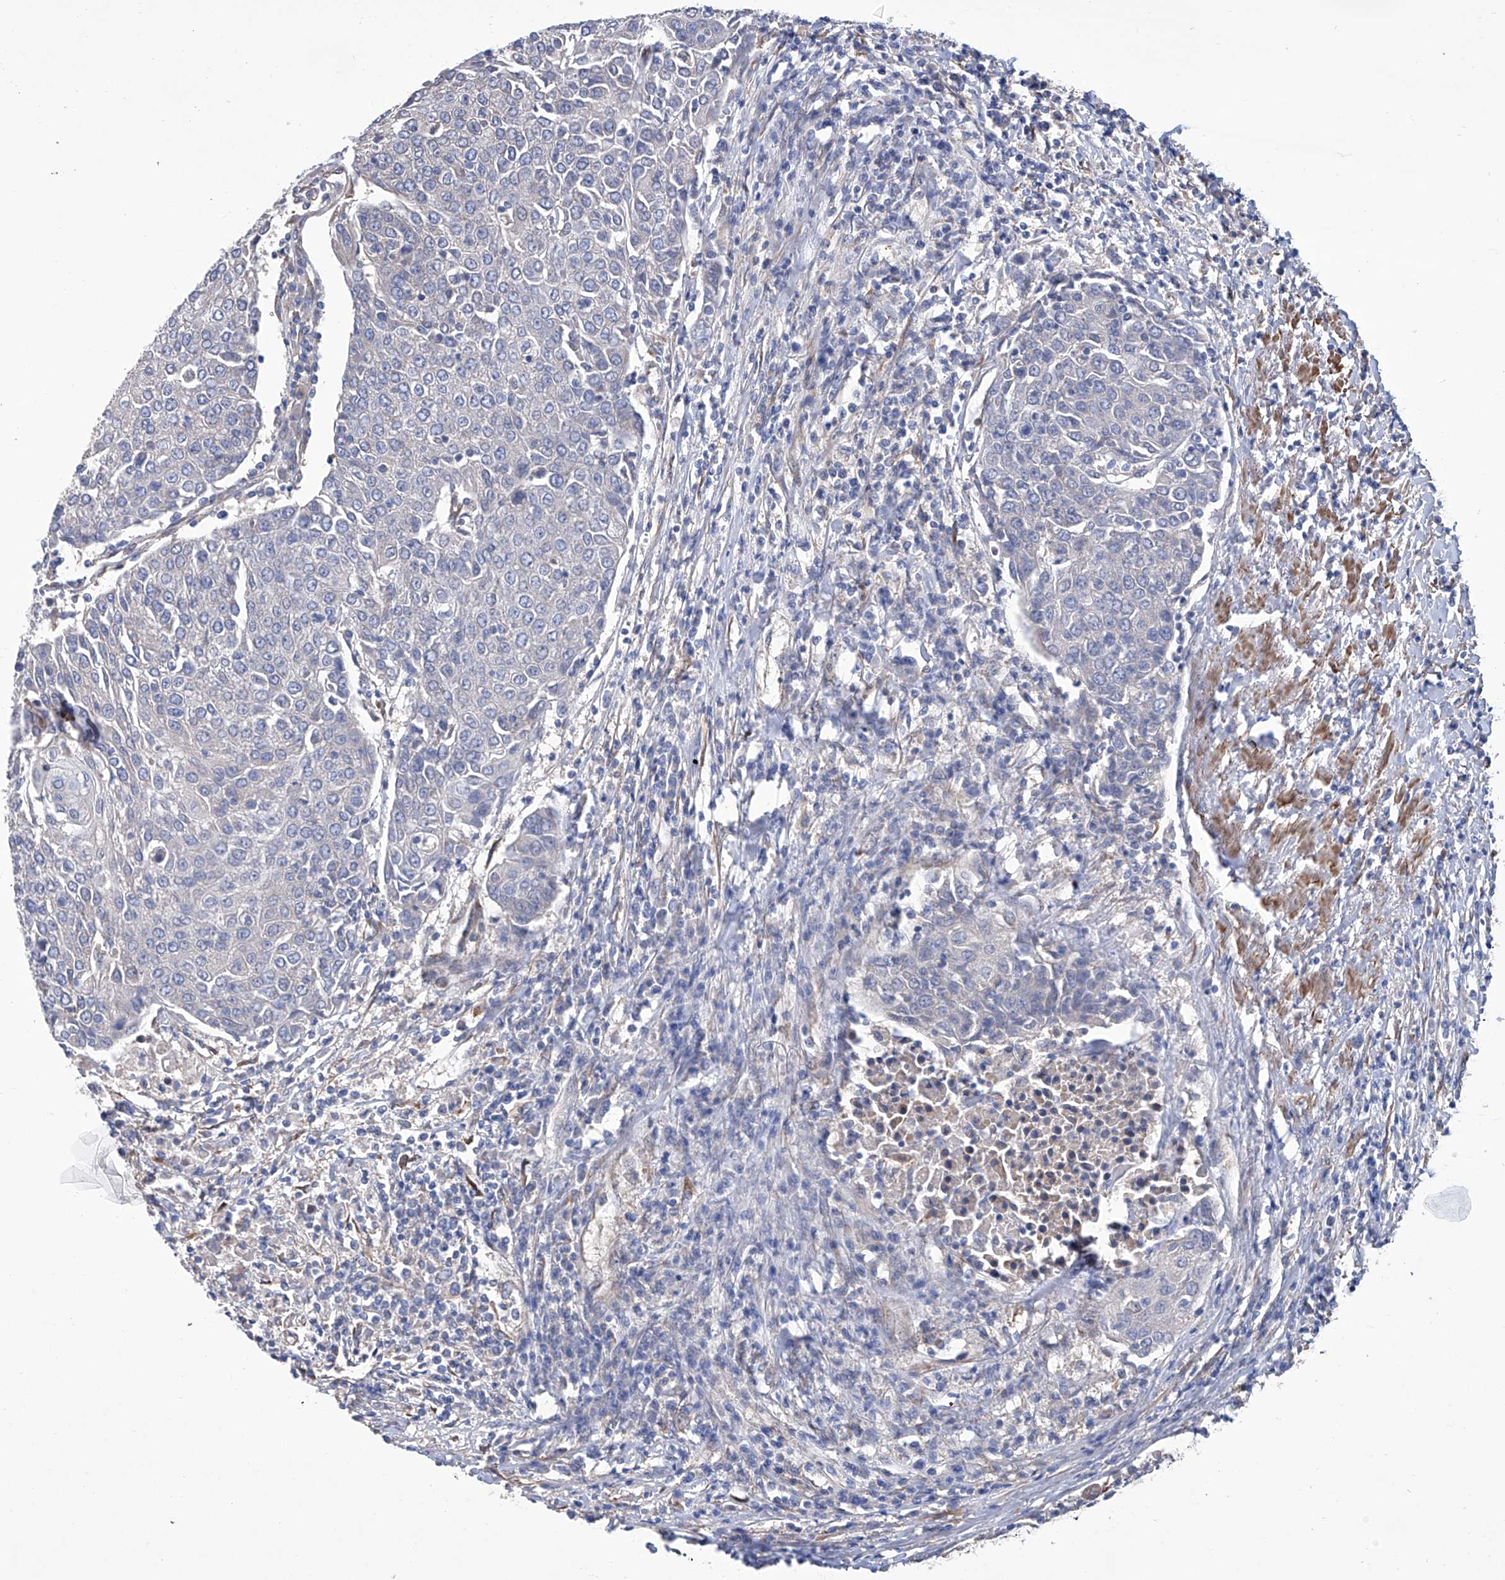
{"staining": {"intensity": "negative", "quantity": "none", "location": "none"}, "tissue": "urothelial cancer", "cell_type": "Tumor cells", "image_type": "cancer", "snomed": [{"axis": "morphology", "description": "Urothelial carcinoma, High grade"}, {"axis": "topography", "description": "Urinary bladder"}], "caption": "There is no significant expression in tumor cells of high-grade urothelial carcinoma.", "gene": "SMS", "patient": {"sex": "female", "age": 85}}